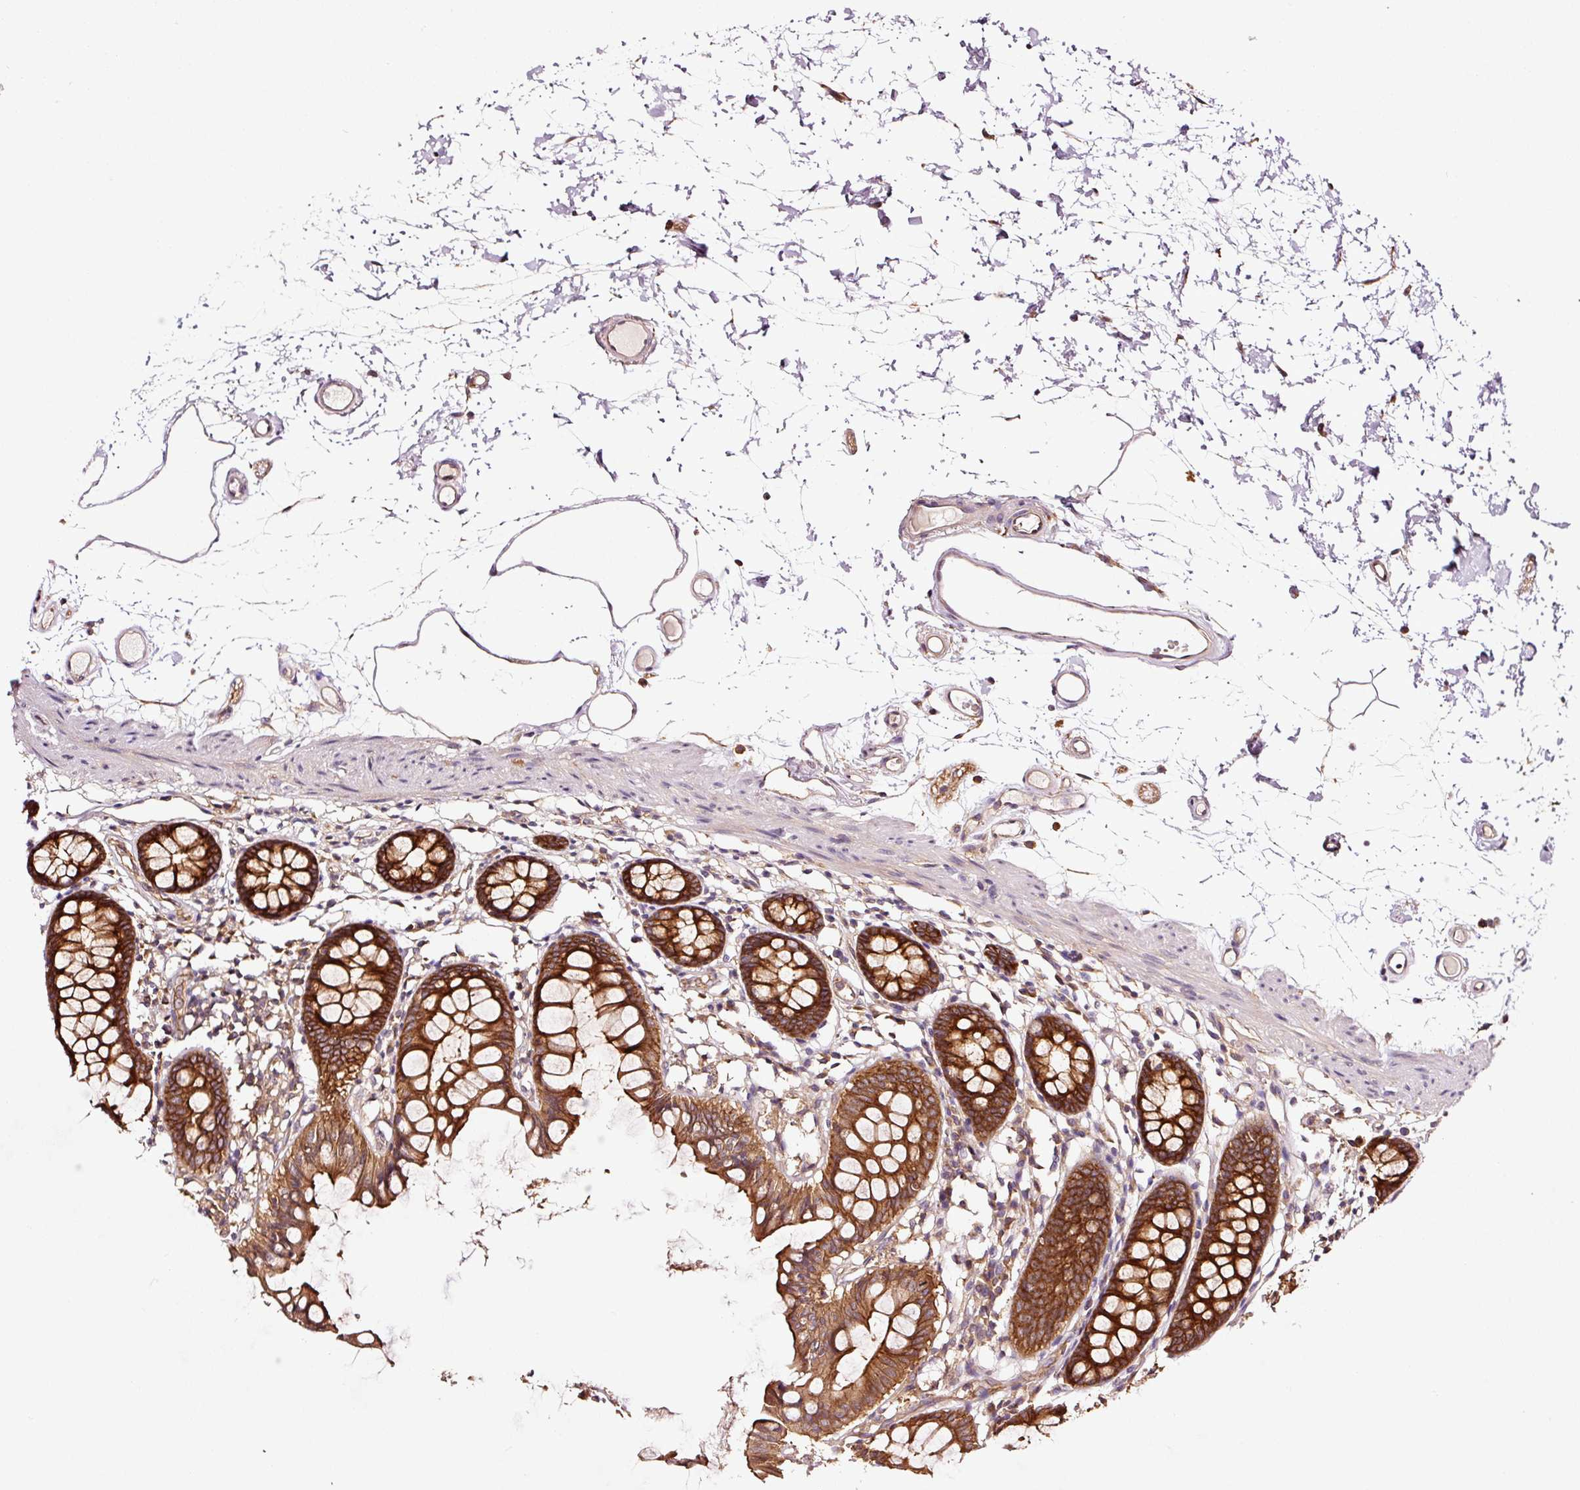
{"staining": {"intensity": "moderate", "quantity": "25%-75%", "location": "cytoplasmic/membranous"}, "tissue": "colon", "cell_type": "Endothelial cells", "image_type": "normal", "snomed": [{"axis": "morphology", "description": "Normal tissue, NOS"}, {"axis": "topography", "description": "Colon"}], "caption": "Immunohistochemical staining of unremarkable human colon displays 25%-75% levels of moderate cytoplasmic/membranous protein positivity in about 25%-75% of endothelial cells.", "gene": "METAP1", "patient": {"sex": "female", "age": 84}}